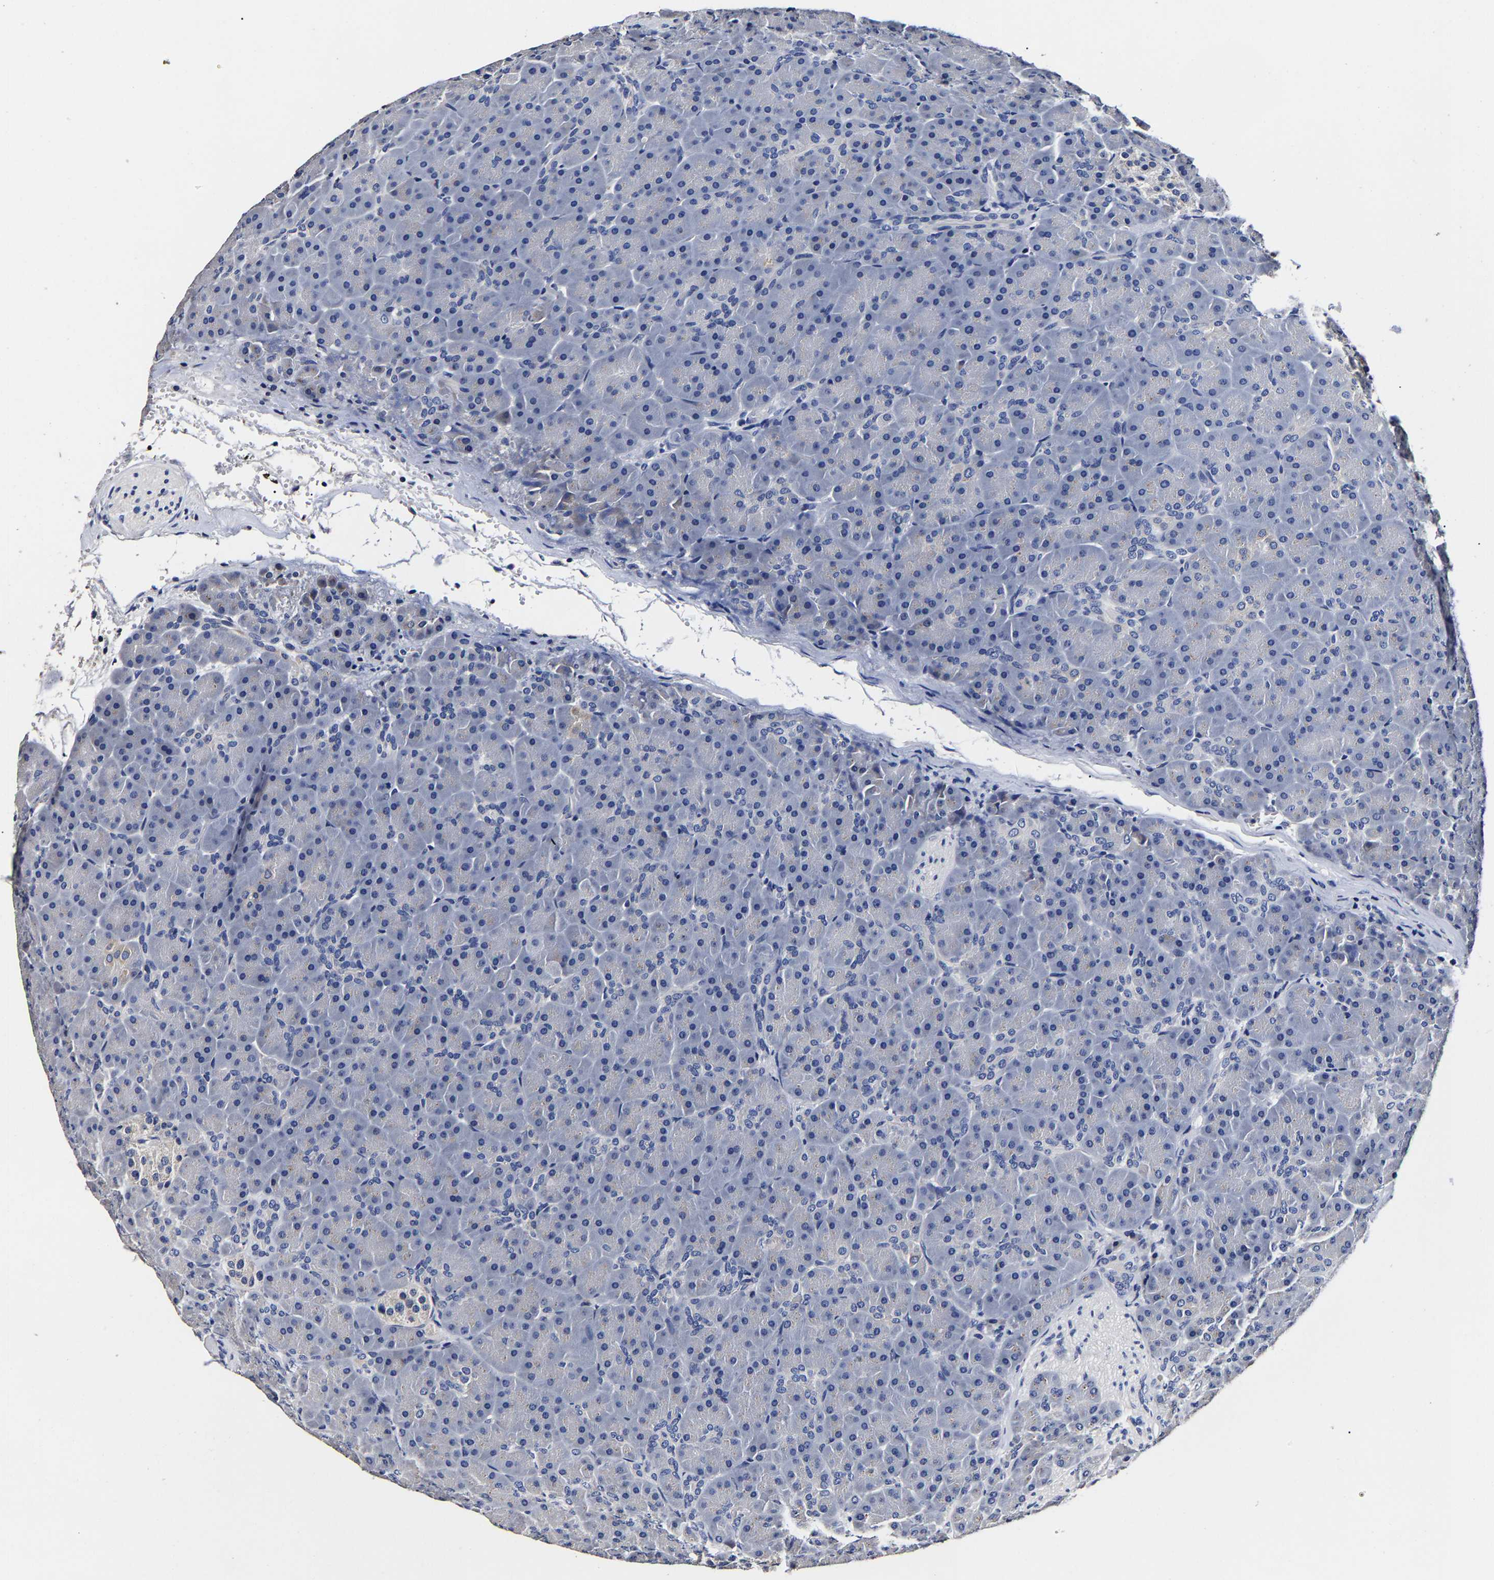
{"staining": {"intensity": "negative", "quantity": "none", "location": "none"}, "tissue": "pancreas", "cell_type": "Exocrine glandular cells", "image_type": "normal", "snomed": [{"axis": "morphology", "description": "Normal tissue, NOS"}, {"axis": "topography", "description": "Pancreas"}], "caption": "The immunohistochemistry micrograph has no significant expression in exocrine glandular cells of pancreas.", "gene": "AKAP4", "patient": {"sex": "male", "age": 66}}